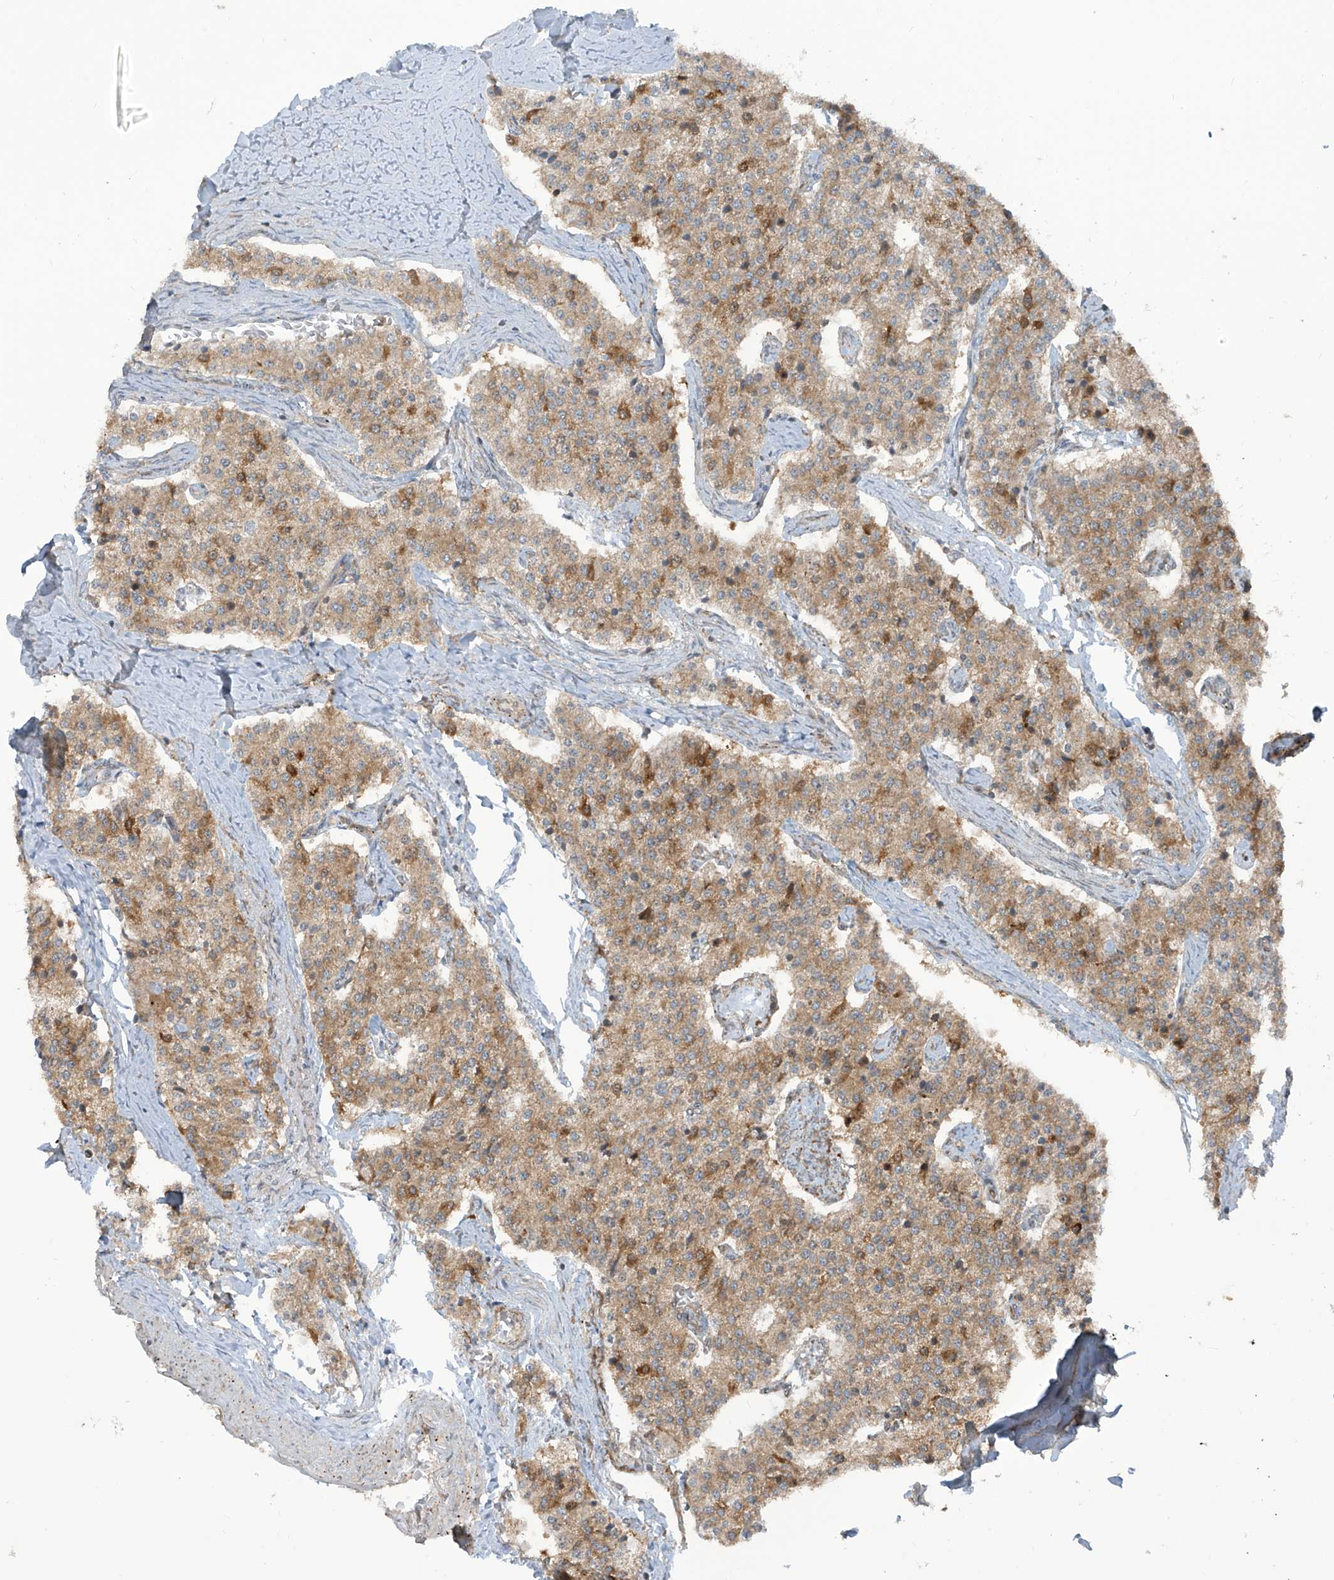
{"staining": {"intensity": "moderate", "quantity": "25%-75%", "location": "cytoplasmic/membranous"}, "tissue": "carcinoid", "cell_type": "Tumor cells", "image_type": "cancer", "snomed": [{"axis": "morphology", "description": "Carcinoid, malignant, NOS"}, {"axis": "topography", "description": "Colon"}], "caption": "Moderate cytoplasmic/membranous protein staining is identified in about 25%-75% of tumor cells in carcinoid. (DAB IHC, brown staining for protein, blue staining for nuclei).", "gene": "TRIM67", "patient": {"sex": "female", "age": 52}}